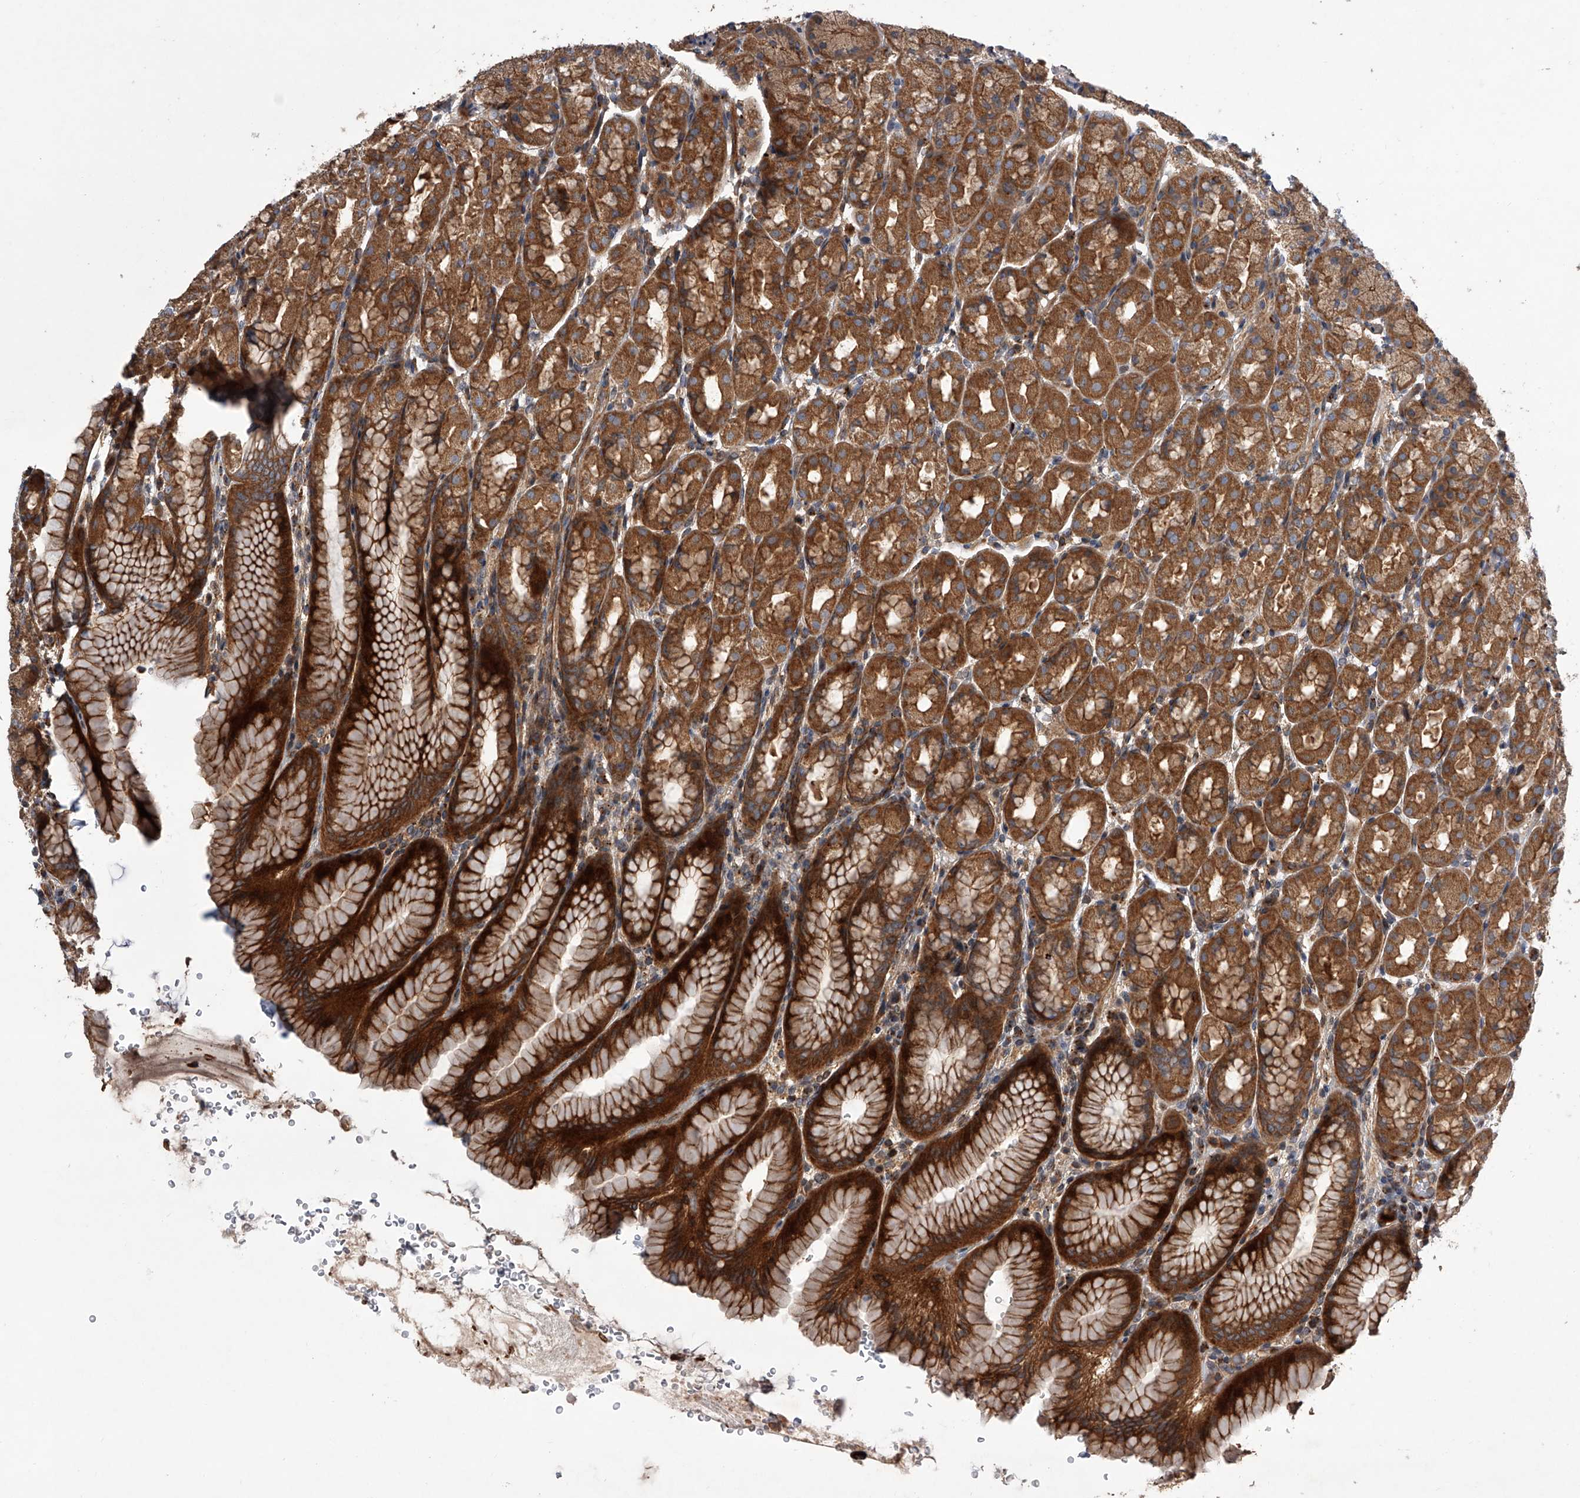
{"staining": {"intensity": "strong", "quantity": ">75%", "location": "cytoplasmic/membranous"}, "tissue": "stomach", "cell_type": "Glandular cells", "image_type": "normal", "snomed": [{"axis": "morphology", "description": "Normal tissue, NOS"}, {"axis": "topography", "description": "Stomach"}], "caption": "Strong cytoplasmic/membranous protein expression is present in about >75% of glandular cells in stomach.", "gene": "USP47", "patient": {"sex": "male", "age": 42}}